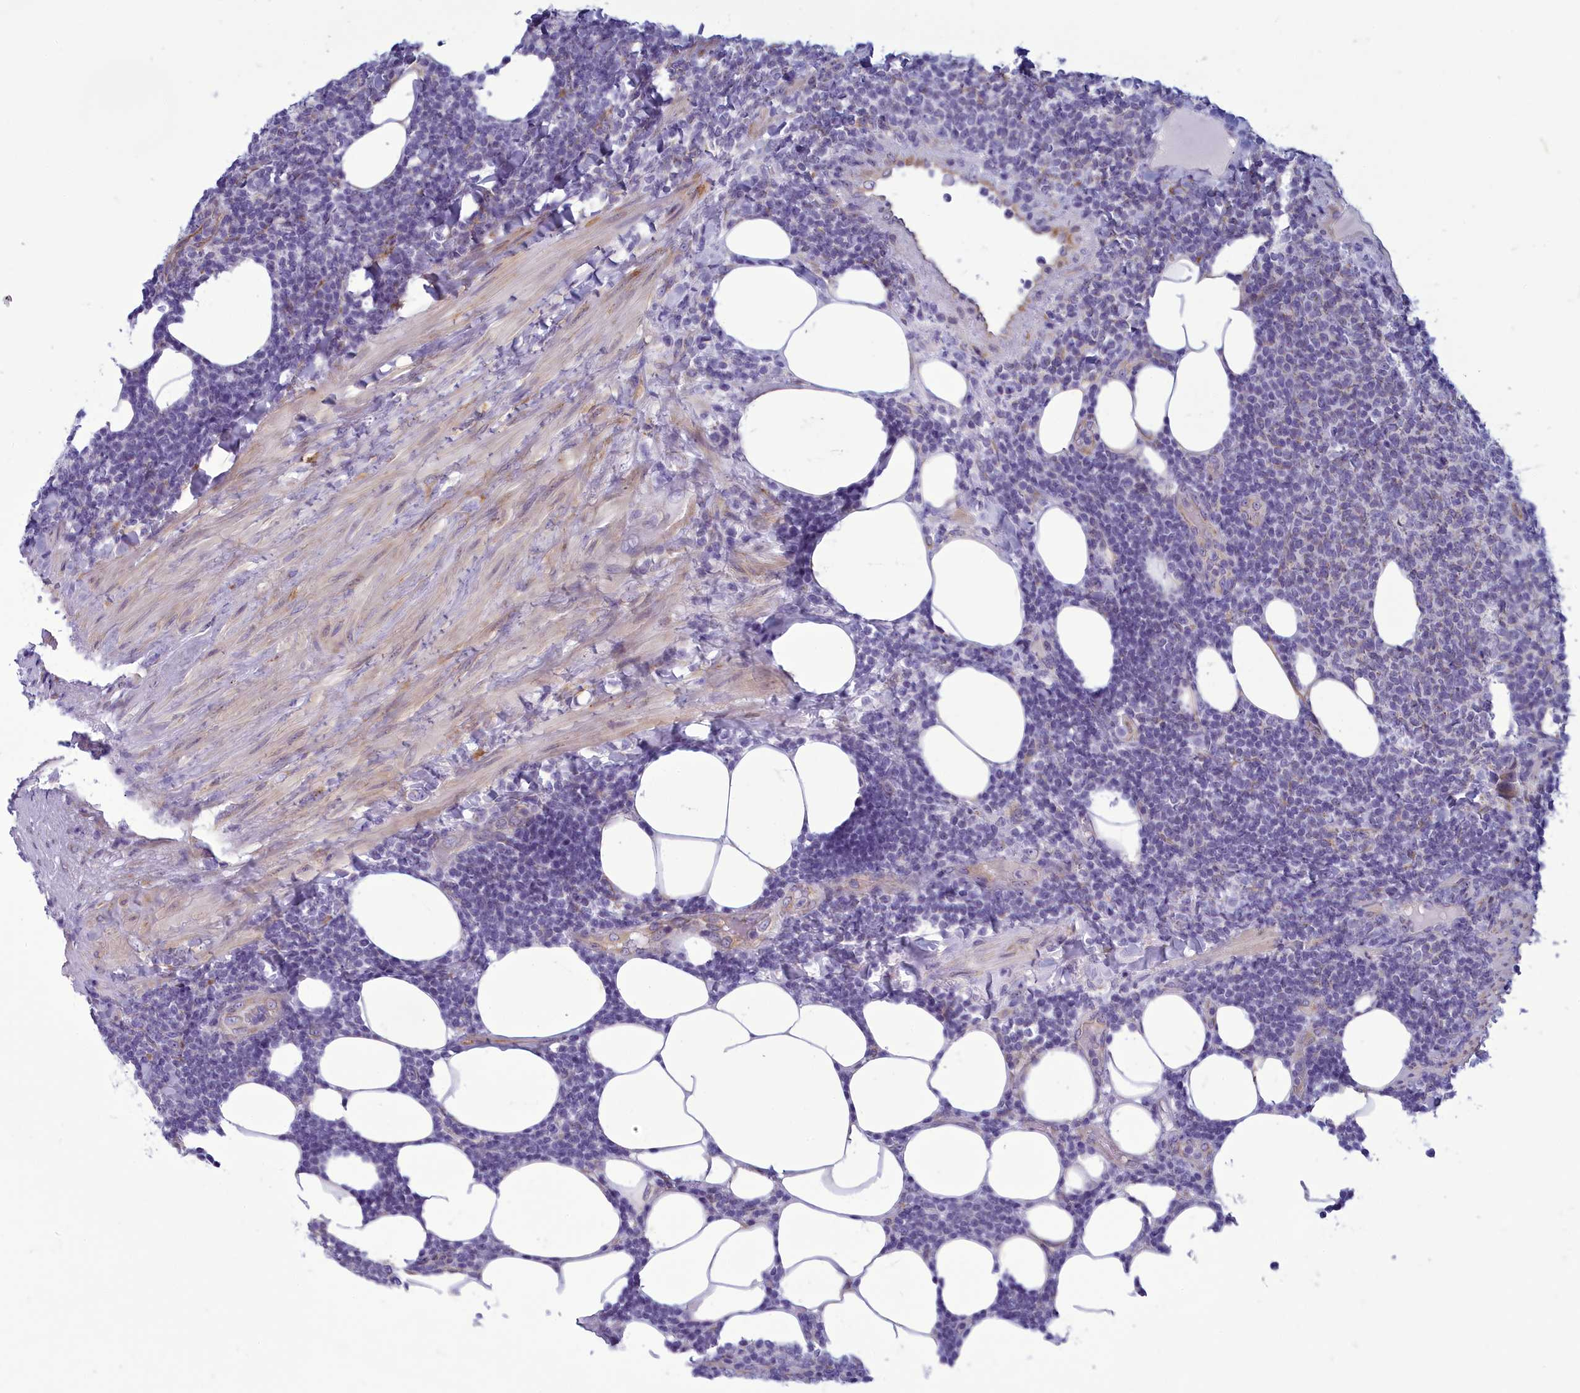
{"staining": {"intensity": "negative", "quantity": "none", "location": "none"}, "tissue": "lymphoma", "cell_type": "Tumor cells", "image_type": "cancer", "snomed": [{"axis": "morphology", "description": "Malignant lymphoma, non-Hodgkin's type, Low grade"}, {"axis": "topography", "description": "Lymph node"}], "caption": "Histopathology image shows no significant protein staining in tumor cells of malignant lymphoma, non-Hodgkin's type (low-grade).", "gene": "CENATAC", "patient": {"sex": "male", "age": 66}}